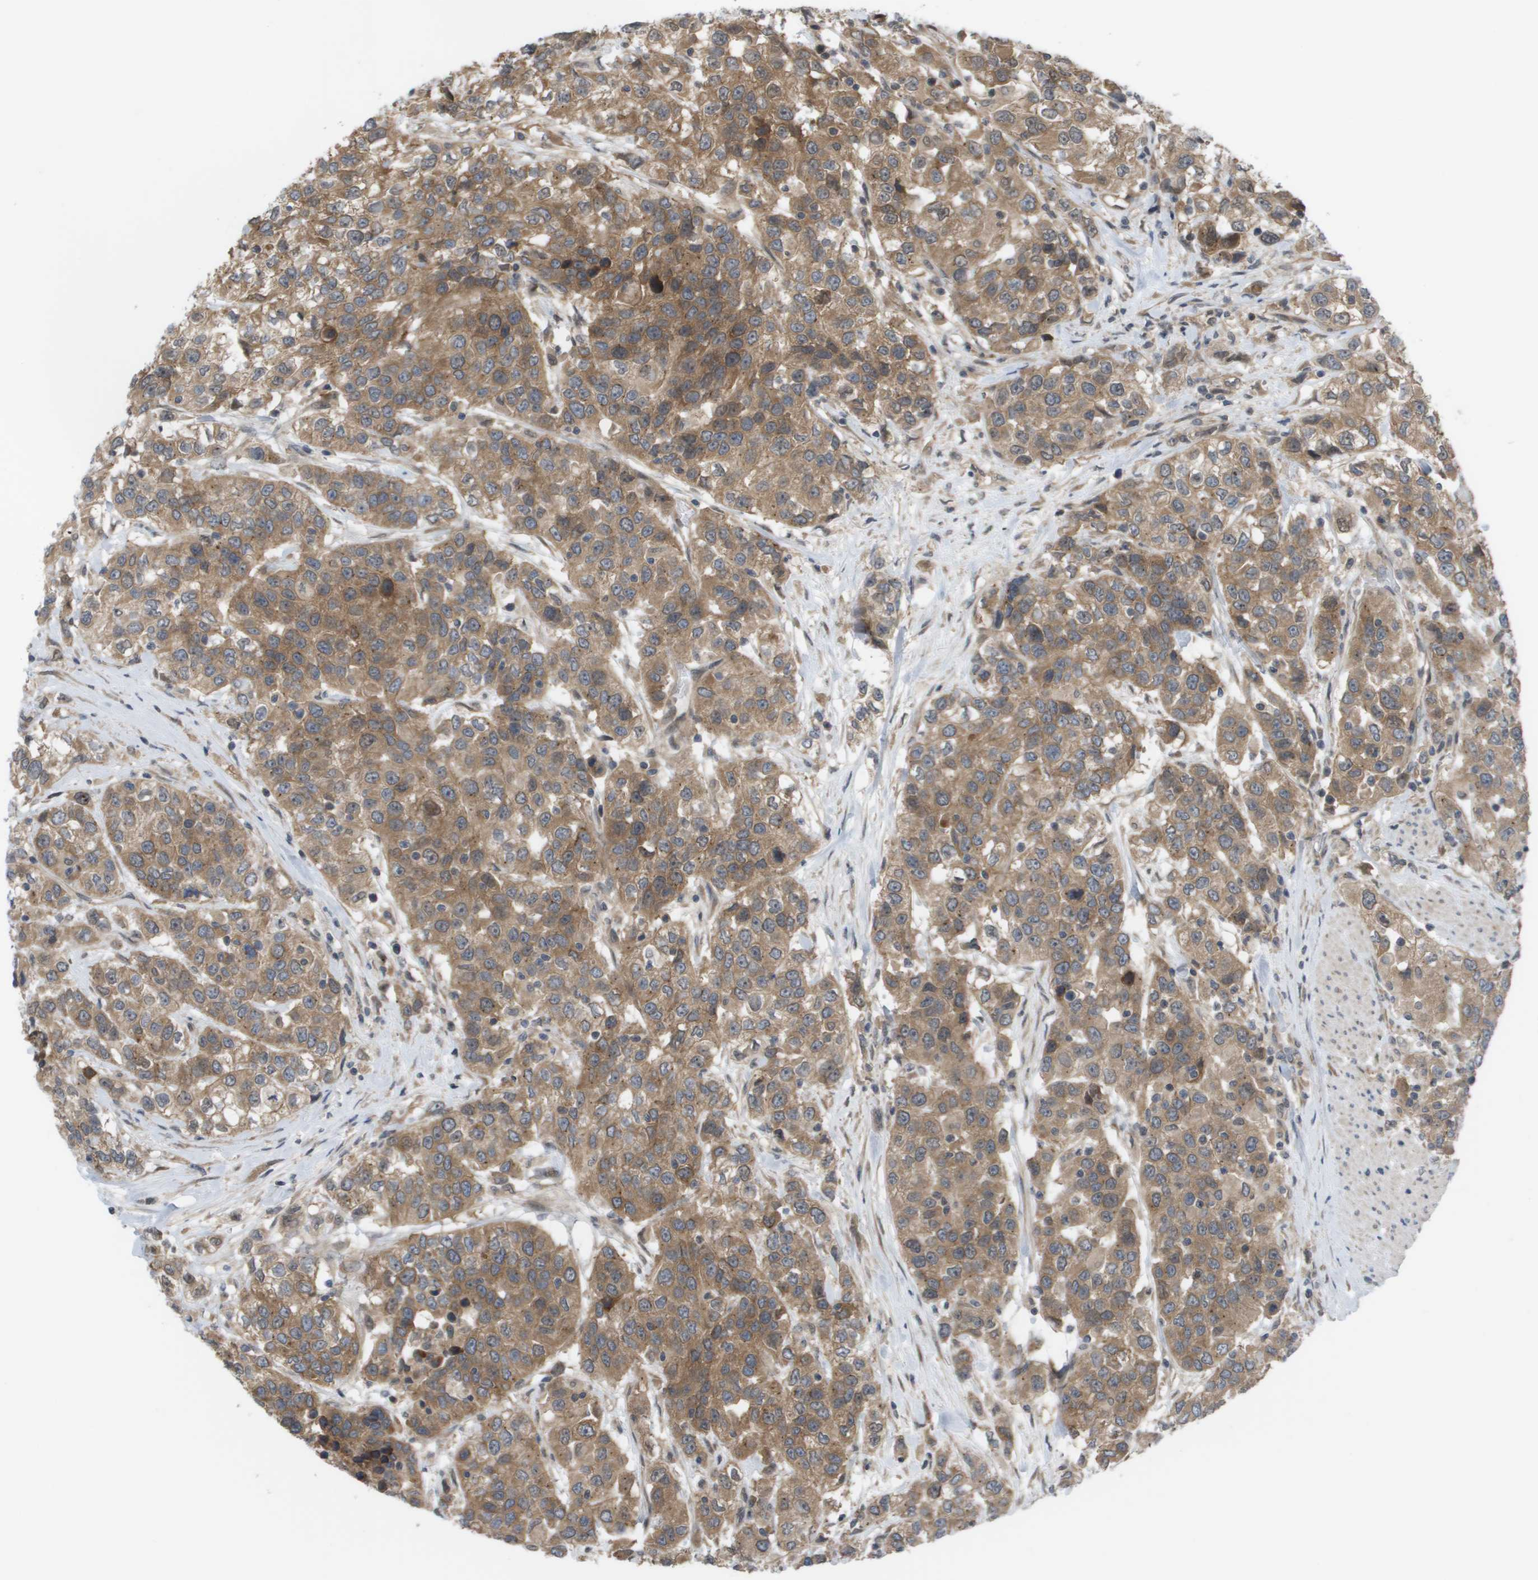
{"staining": {"intensity": "moderate", "quantity": ">75%", "location": "cytoplasmic/membranous"}, "tissue": "urothelial cancer", "cell_type": "Tumor cells", "image_type": "cancer", "snomed": [{"axis": "morphology", "description": "Urothelial carcinoma, High grade"}, {"axis": "topography", "description": "Urinary bladder"}], "caption": "Immunohistochemical staining of human high-grade urothelial carcinoma reveals medium levels of moderate cytoplasmic/membranous protein expression in about >75% of tumor cells. Immunohistochemistry (ihc) stains the protein of interest in brown and the nuclei are stained blue.", "gene": "CTPS2", "patient": {"sex": "female", "age": 80}}